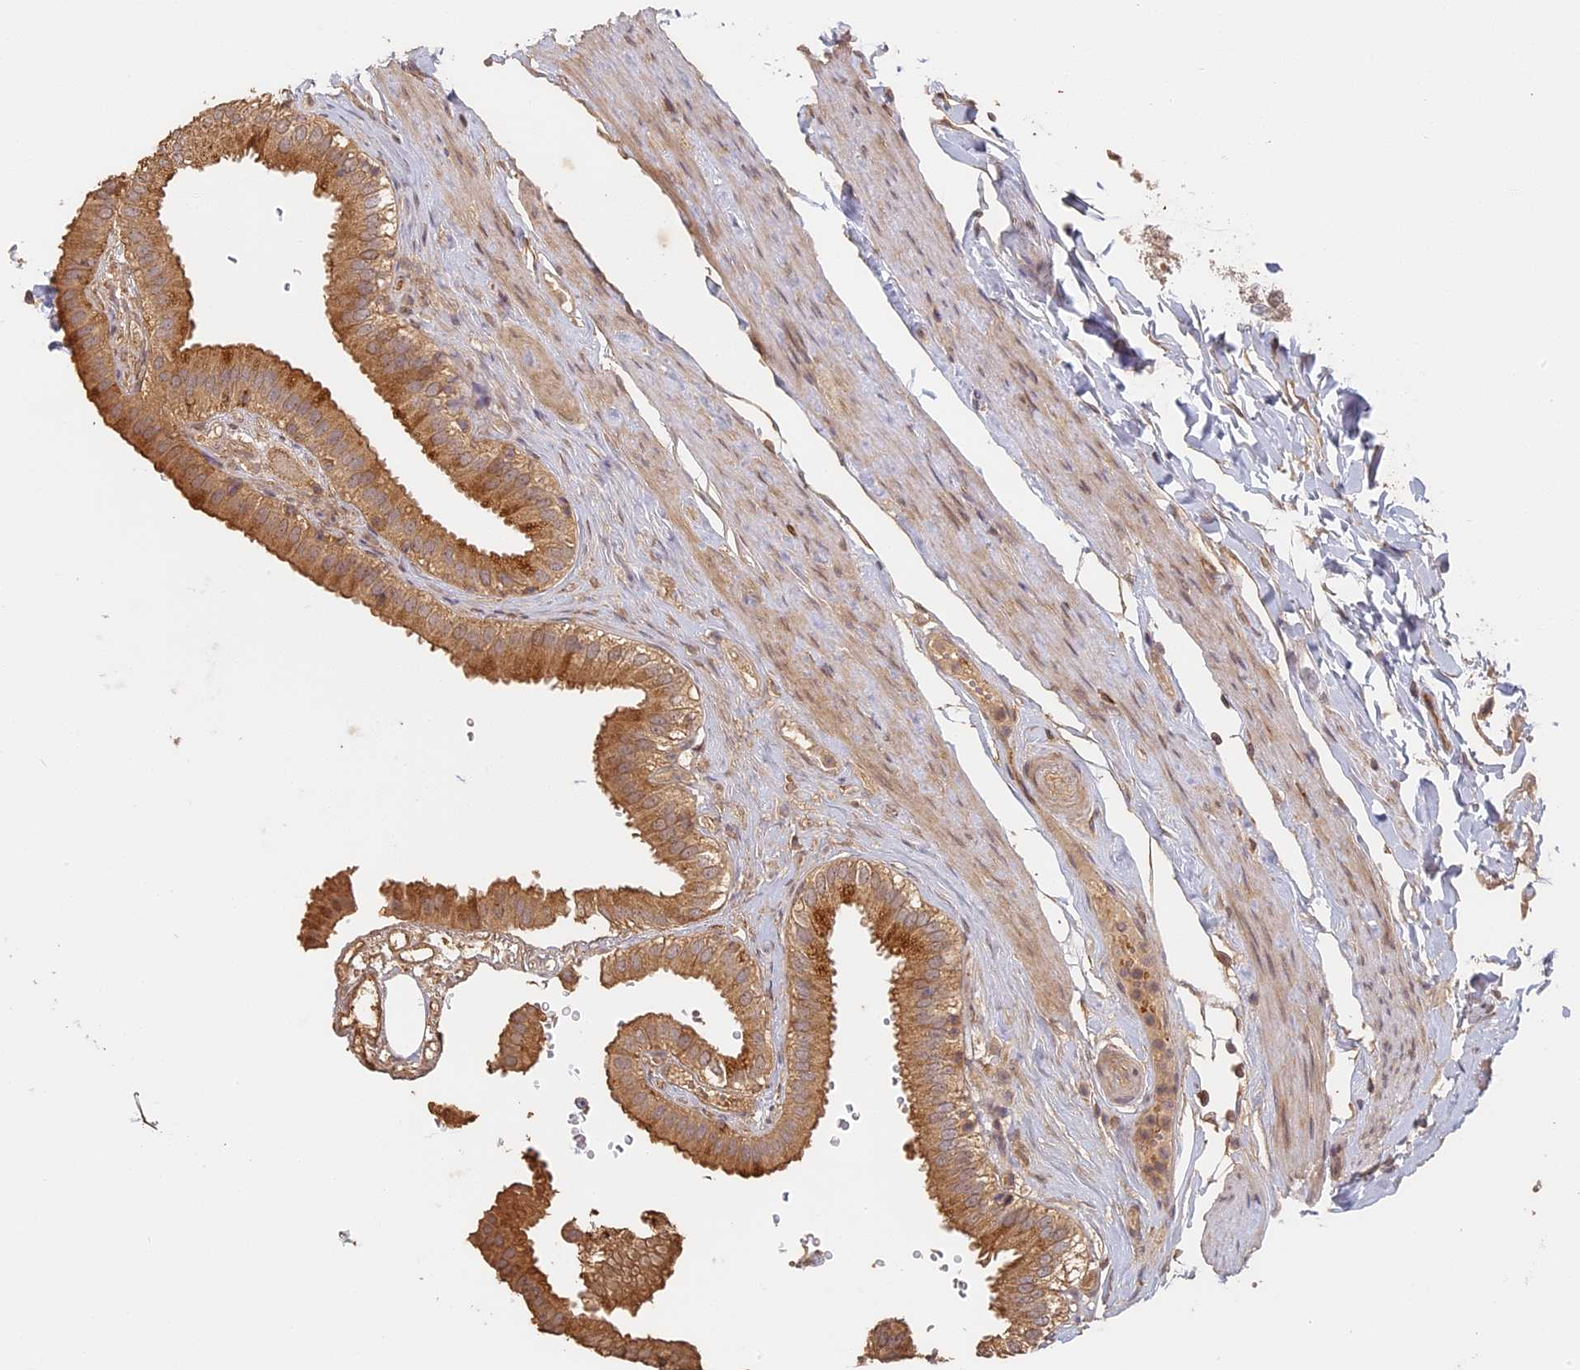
{"staining": {"intensity": "strong", "quantity": ">75%", "location": "cytoplasmic/membranous"}, "tissue": "gallbladder", "cell_type": "Glandular cells", "image_type": "normal", "snomed": [{"axis": "morphology", "description": "Normal tissue, NOS"}, {"axis": "topography", "description": "Gallbladder"}], "caption": "A photomicrograph of human gallbladder stained for a protein displays strong cytoplasmic/membranous brown staining in glandular cells. Using DAB (3,3'-diaminobenzidine) (brown) and hematoxylin (blue) stains, captured at high magnification using brightfield microscopy.", "gene": "STX16", "patient": {"sex": "female", "age": 61}}